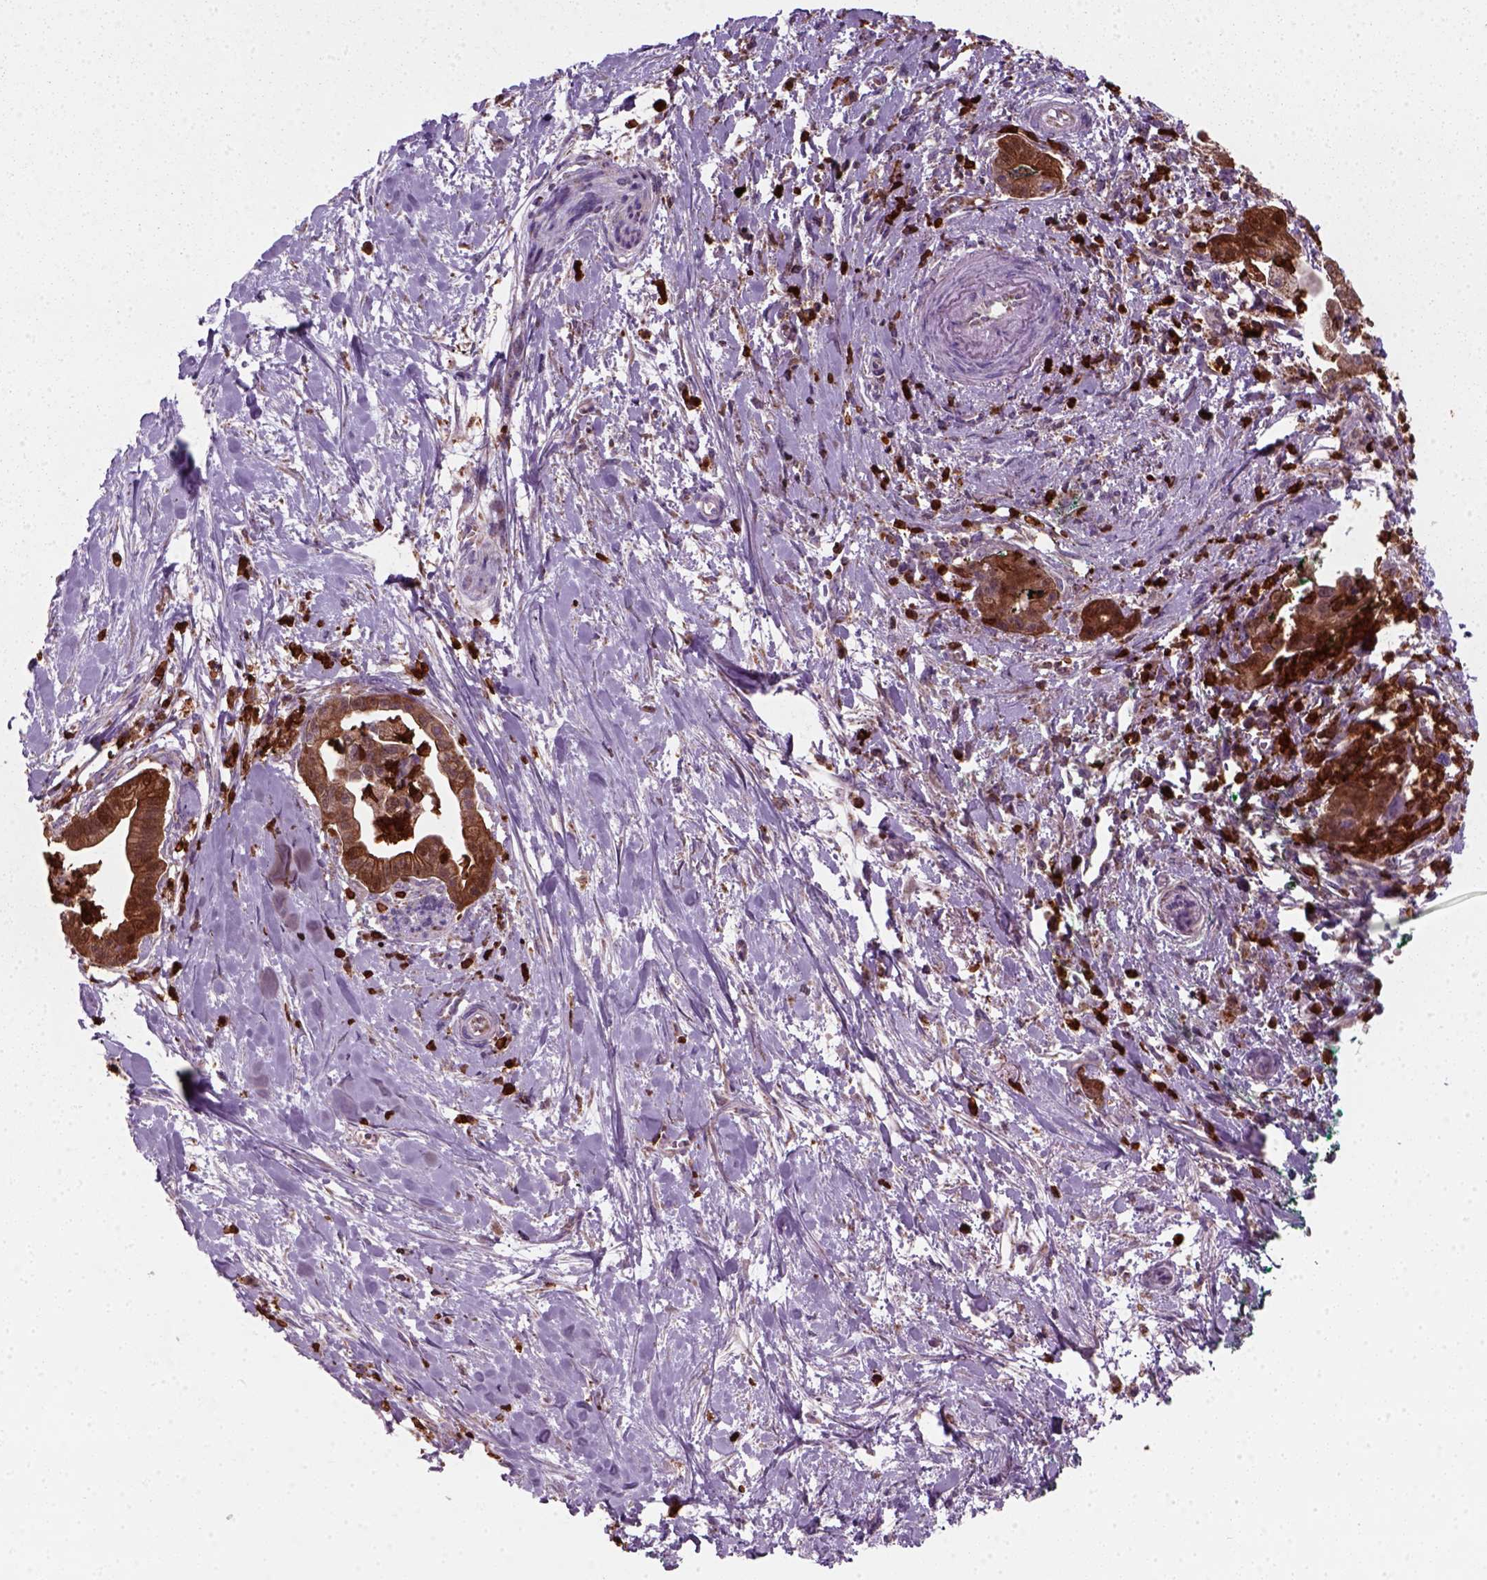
{"staining": {"intensity": "strong", "quantity": ">75%", "location": "cytoplasmic/membranous"}, "tissue": "pancreatic cancer", "cell_type": "Tumor cells", "image_type": "cancer", "snomed": [{"axis": "morphology", "description": "Normal tissue, NOS"}, {"axis": "morphology", "description": "Adenocarcinoma, NOS"}, {"axis": "topography", "description": "Lymph node"}, {"axis": "topography", "description": "Pancreas"}], "caption": "Protein positivity by immunohistochemistry demonstrates strong cytoplasmic/membranous staining in approximately >75% of tumor cells in pancreatic adenocarcinoma. (IHC, brightfield microscopy, high magnification).", "gene": "NUDT16L1", "patient": {"sex": "female", "age": 58}}